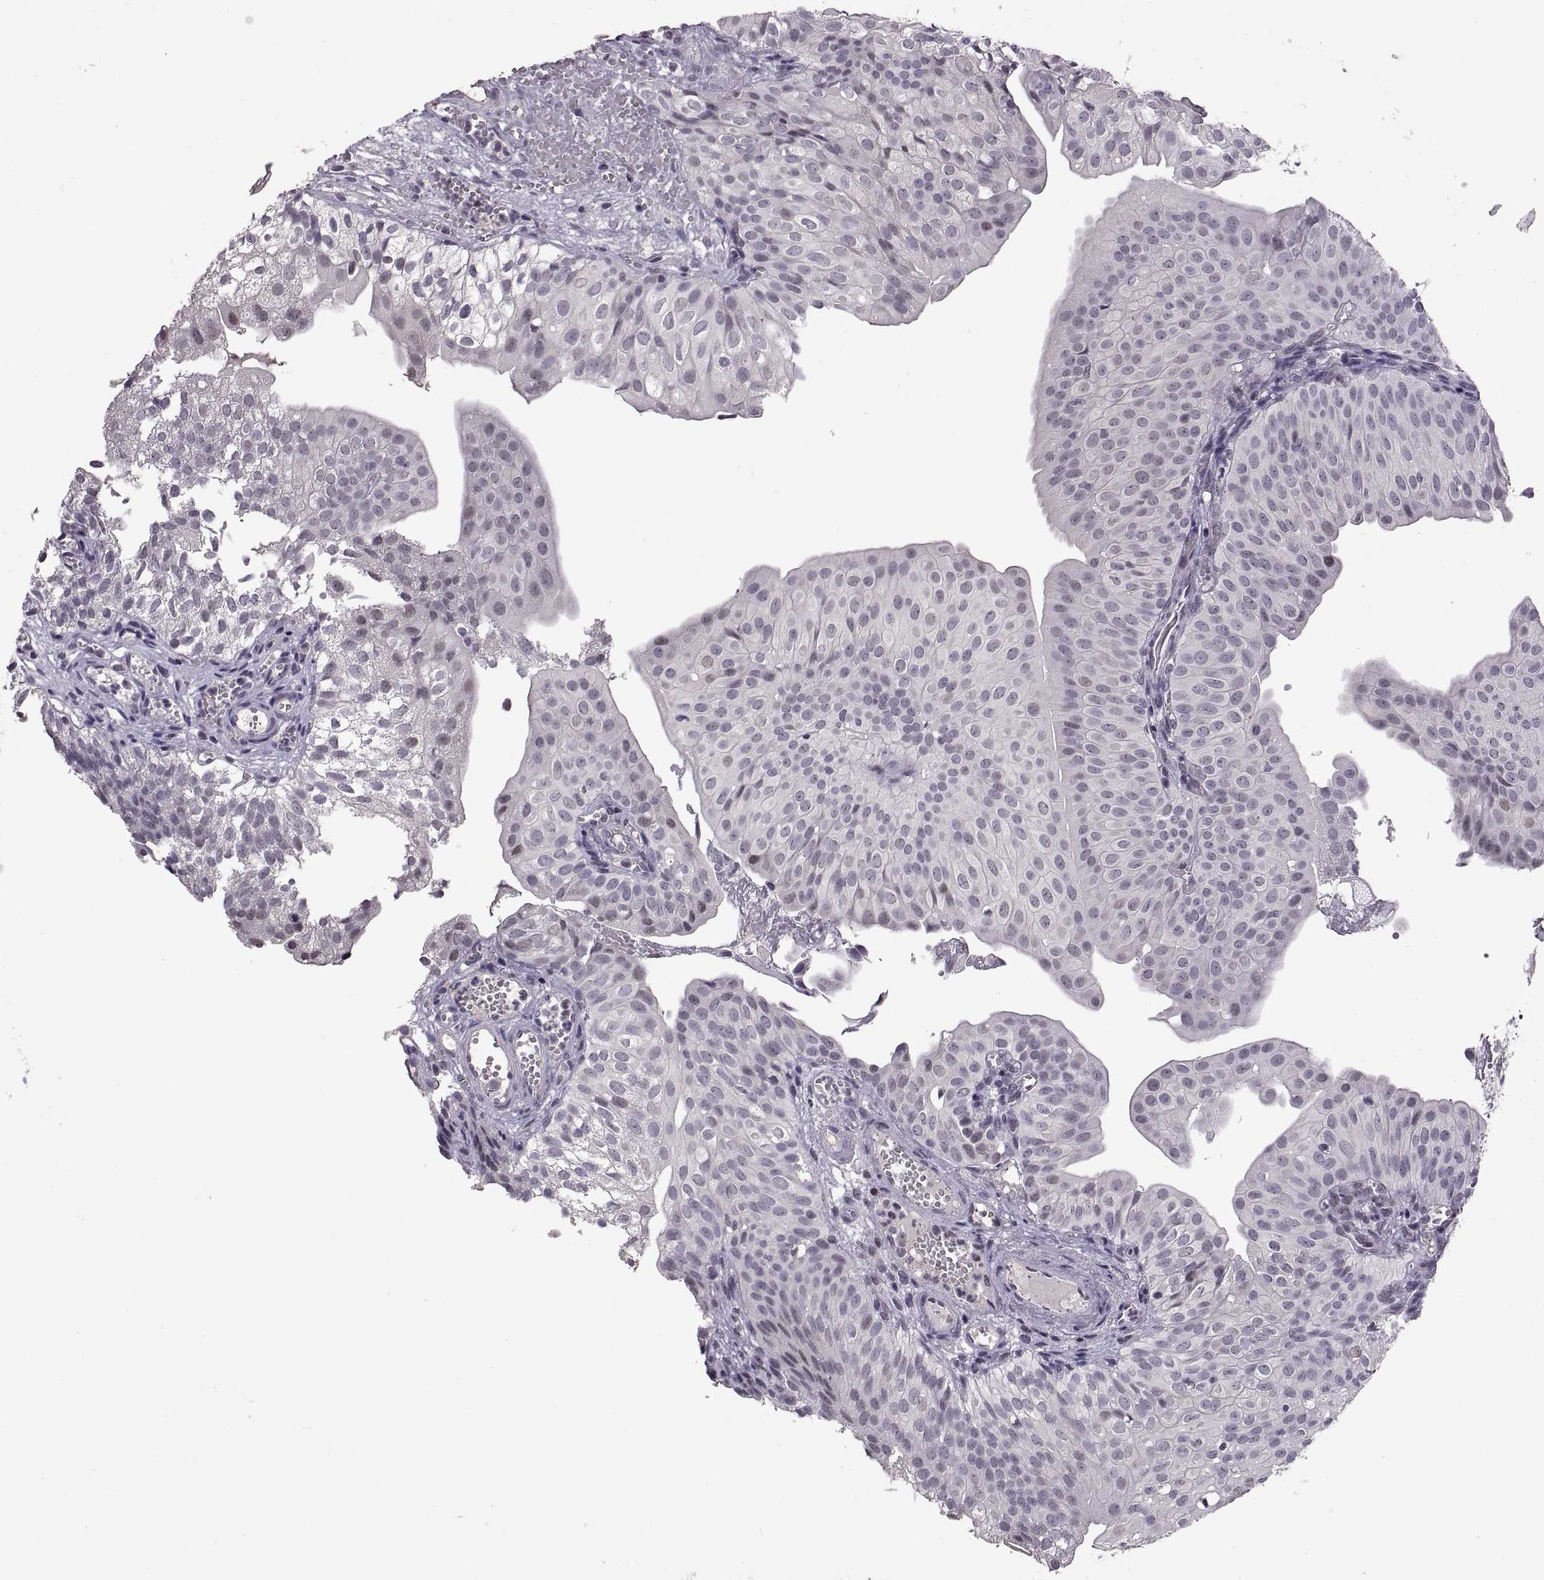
{"staining": {"intensity": "negative", "quantity": "none", "location": "none"}, "tissue": "urothelial cancer", "cell_type": "Tumor cells", "image_type": "cancer", "snomed": [{"axis": "morphology", "description": "Urothelial carcinoma, Low grade"}, {"axis": "topography", "description": "Urinary bladder"}], "caption": "Protein analysis of urothelial carcinoma (low-grade) reveals no significant expression in tumor cells.", "gene": "NEK2", "patient": {"sex": "male", "age": 72}}